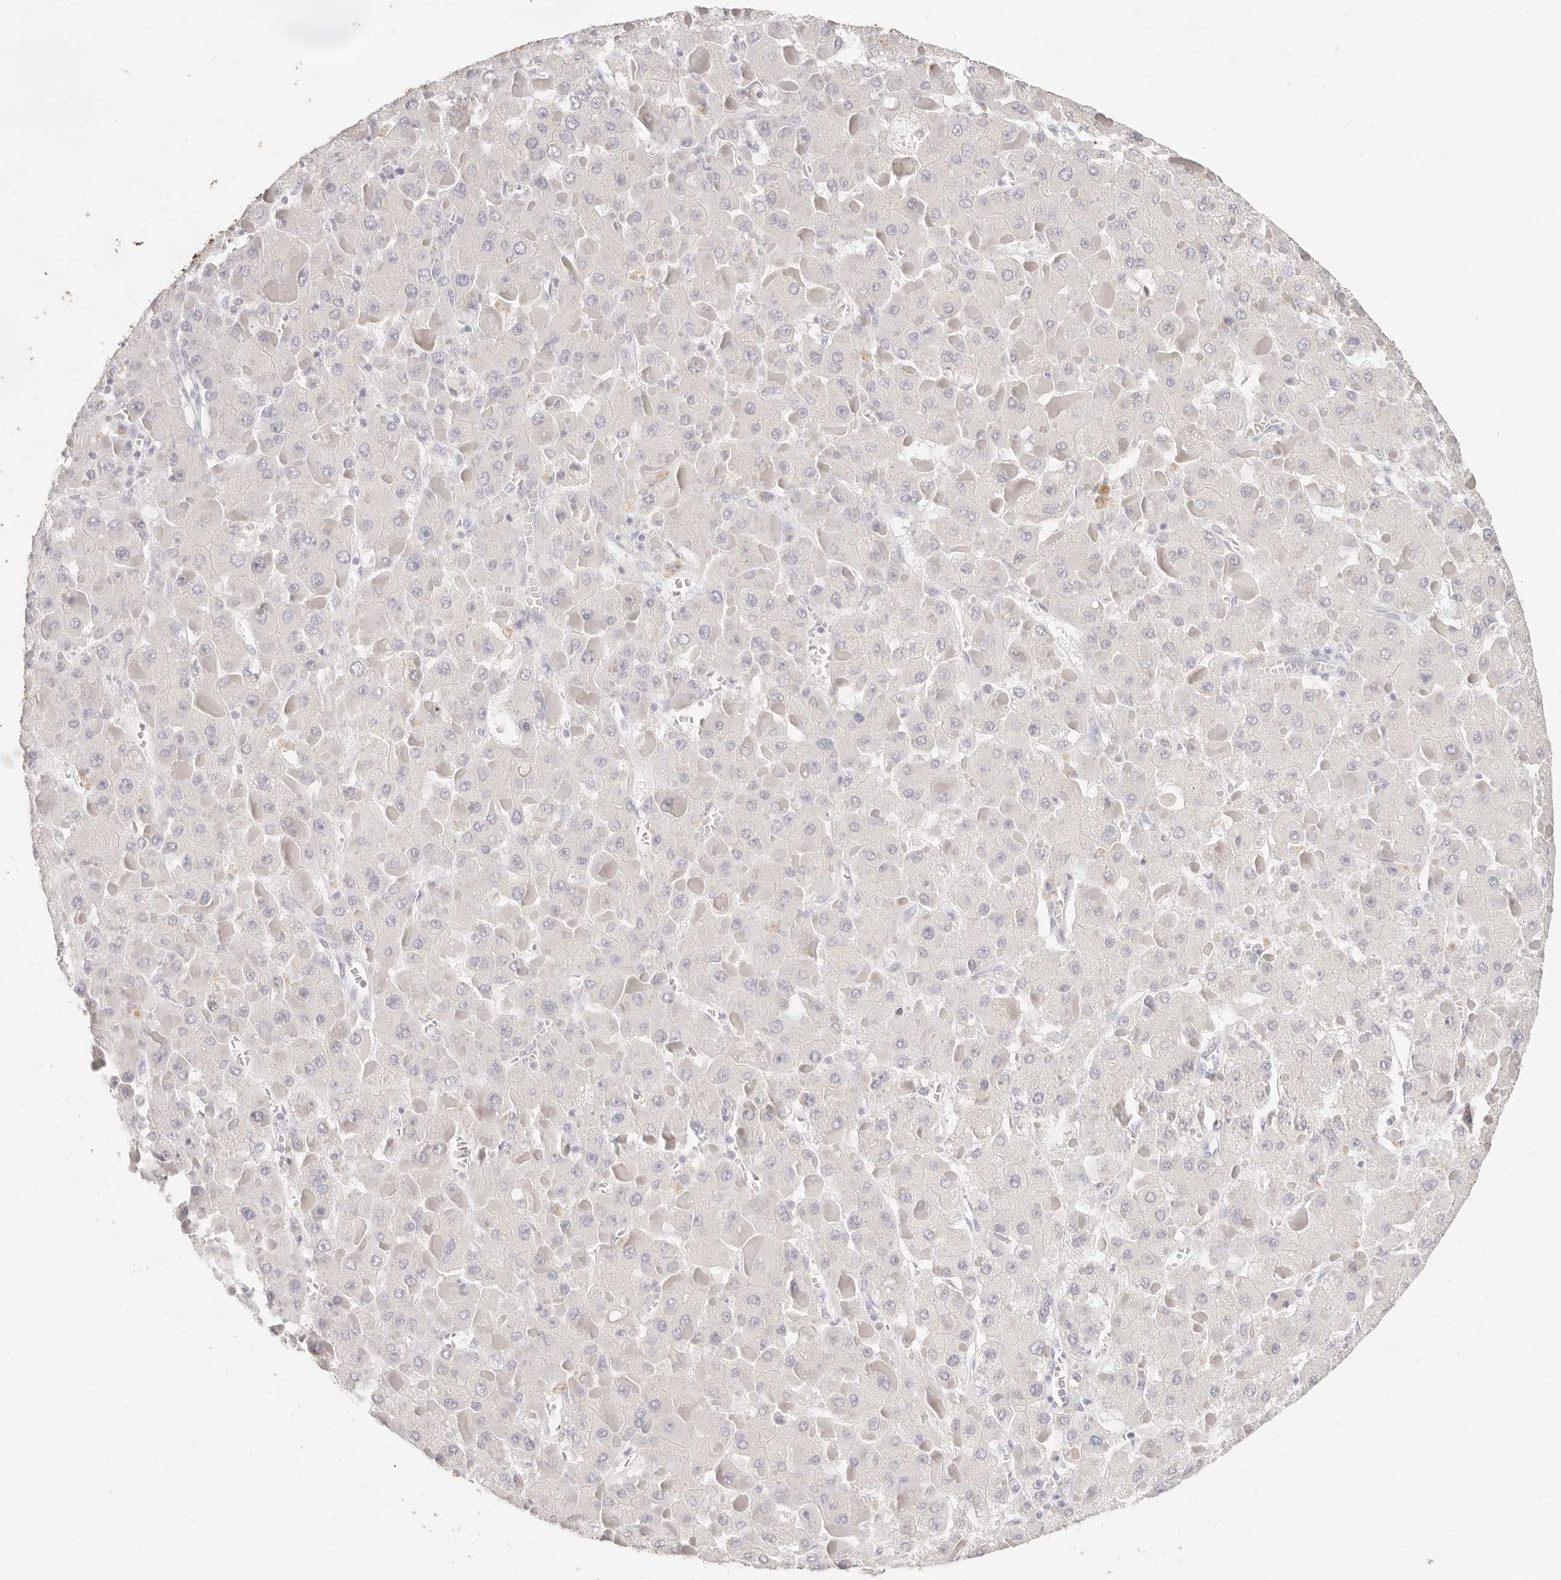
{"staining": {"intensity": "negative", "quantity": "none", "location": "none"}, "tissue": "liver cancer", "cell_type": "Tumor cells", "image_type": "cancer", "snomed": [{"axis": "morphology", "description": "Carcinoma, Hepatocellular, NOS"}, {"axis": "topography", "description": "Liver"}], "caption": "Human liver cancer (hepatocellular carcinoma) stained for a protein using immunohistochemistry (IHC) shows no positivity in tumor cells.", "gene": "EPCAM", "patient": {"sex": "female", "age": 73}}